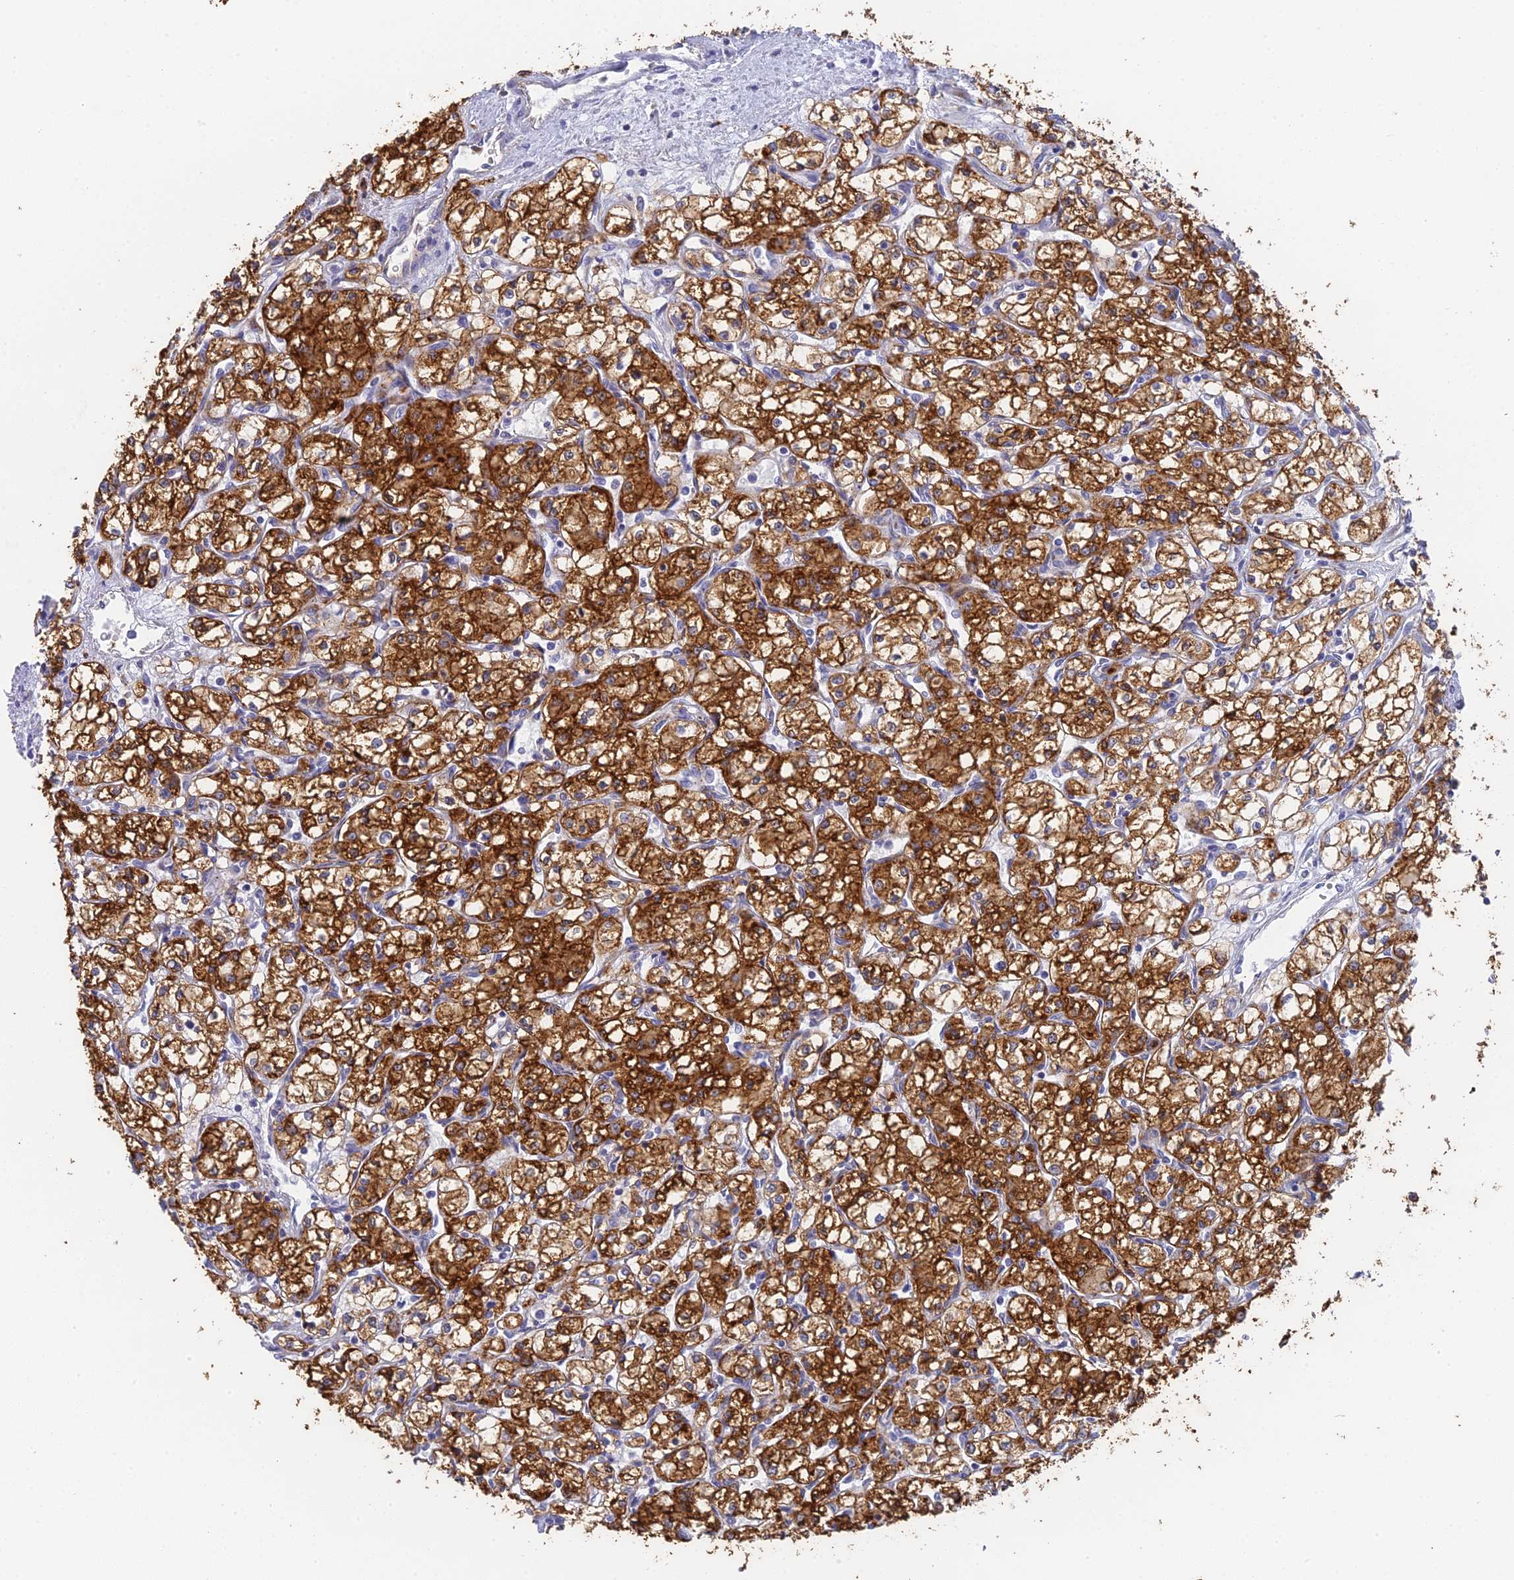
{"staining": {"intensity": "strong", "quantity": ">75%", "location": "cytoplasmic/membranous"}, "tissue": "renal cancer", "cell_type": "Tumor cells", "image_type": "cancer", "snomed": [{"axis": "morphology", "description": "Adenocarcinoma, NOS"}, {"axis": "topography", "description": "Kidney"}], "caption": "Protein staining of renal cancer (adenocarcinoma) tissue shows strong cytoplasmic/membranous expression in approximately >75% of tumor cells.", "gene": "WDR6", "patient": {"sex": "male", "age": 59}}